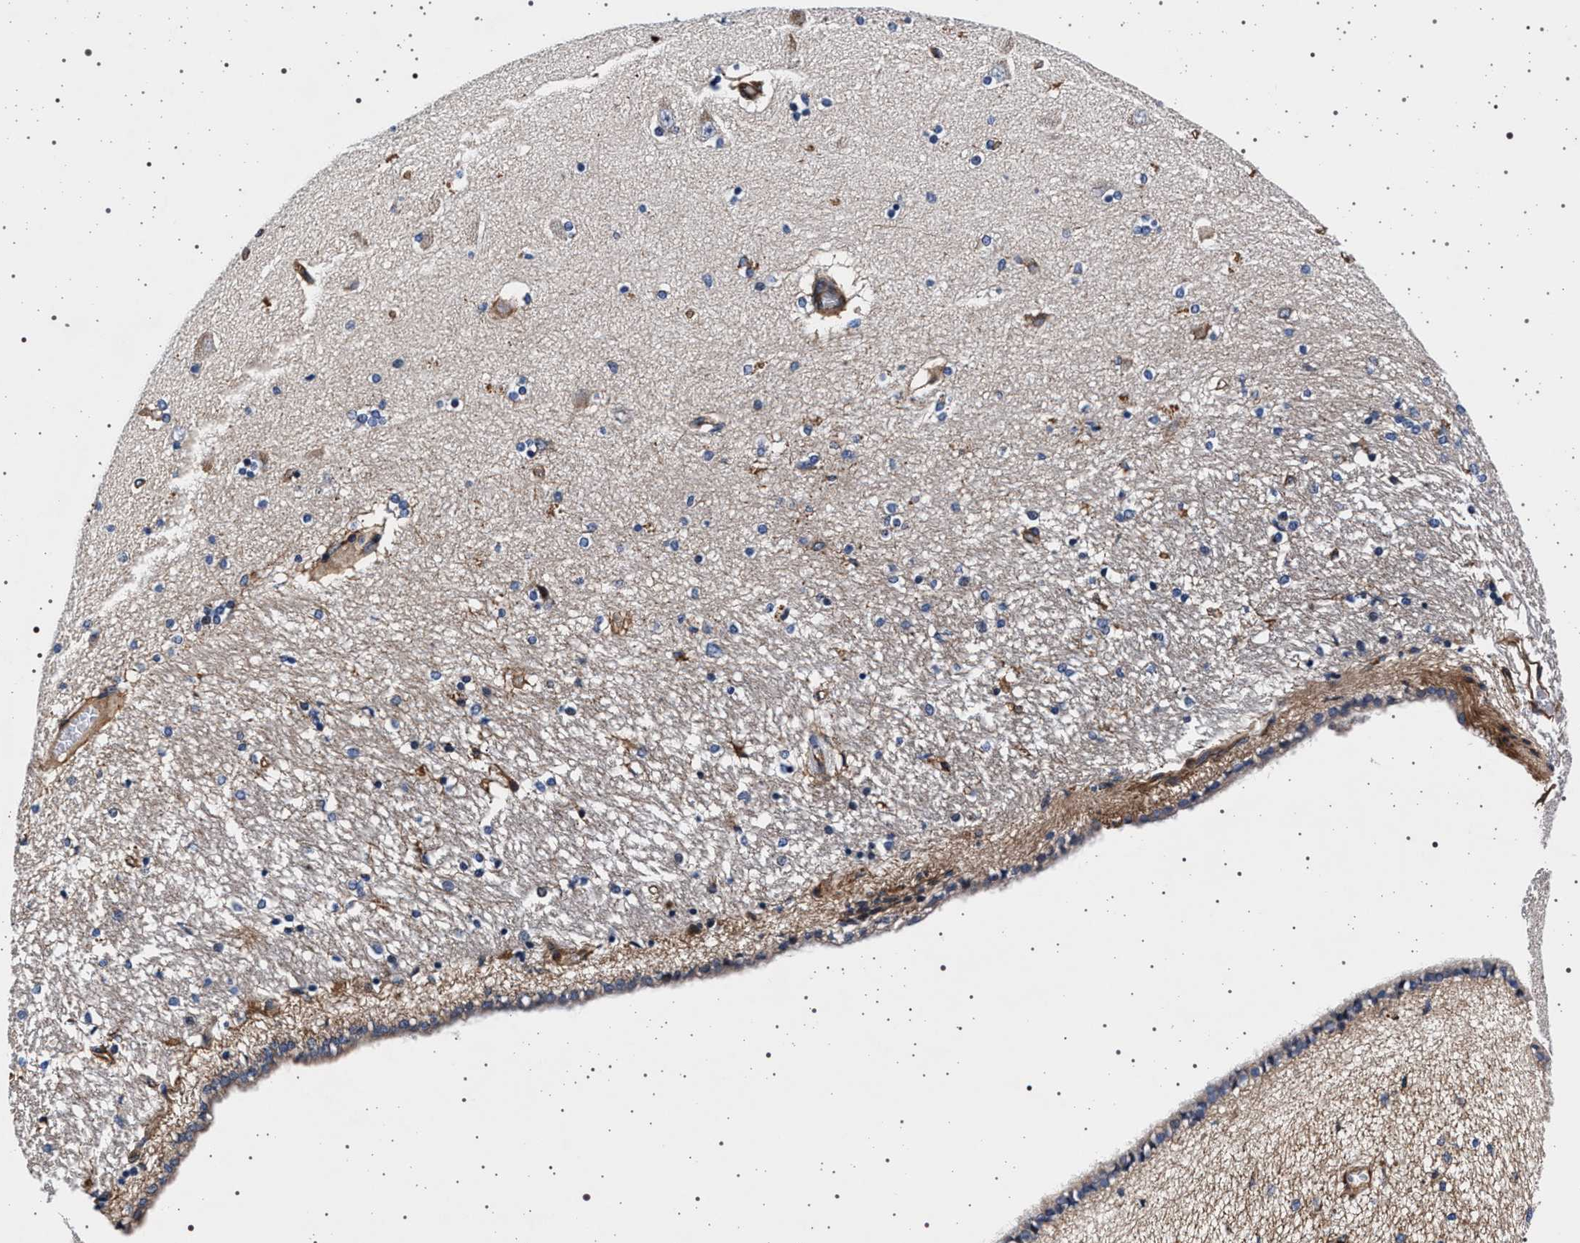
{"staining": {"intensity": "moderate", "quantity": "<25%", "location": "cytoplasmic/membranous"}, "tissue": "hippocampus", "cell_type": "Glial cells", "image_type": "normal", "snomed": [{"axis": "morphology", "description": "Normal tissue, NOS"}, {"axis": "topography", "description": "Hippocampus"}], "caption": "An immunohistochemistry histopathology image of normal tissue is shown. Protein staining in brown labels moderate cytoplasmic/membranous positivity in hippocampus within glial cells. The staining was performed using DAB (3,3'-diaminobenzidine) to visualize the protein expression in brown, while the nuclei were stained in blue with hematoxylin (Magnification: 20x).", "gene": "KCNK6", "patient": {"sex": "female", "age": 54}}